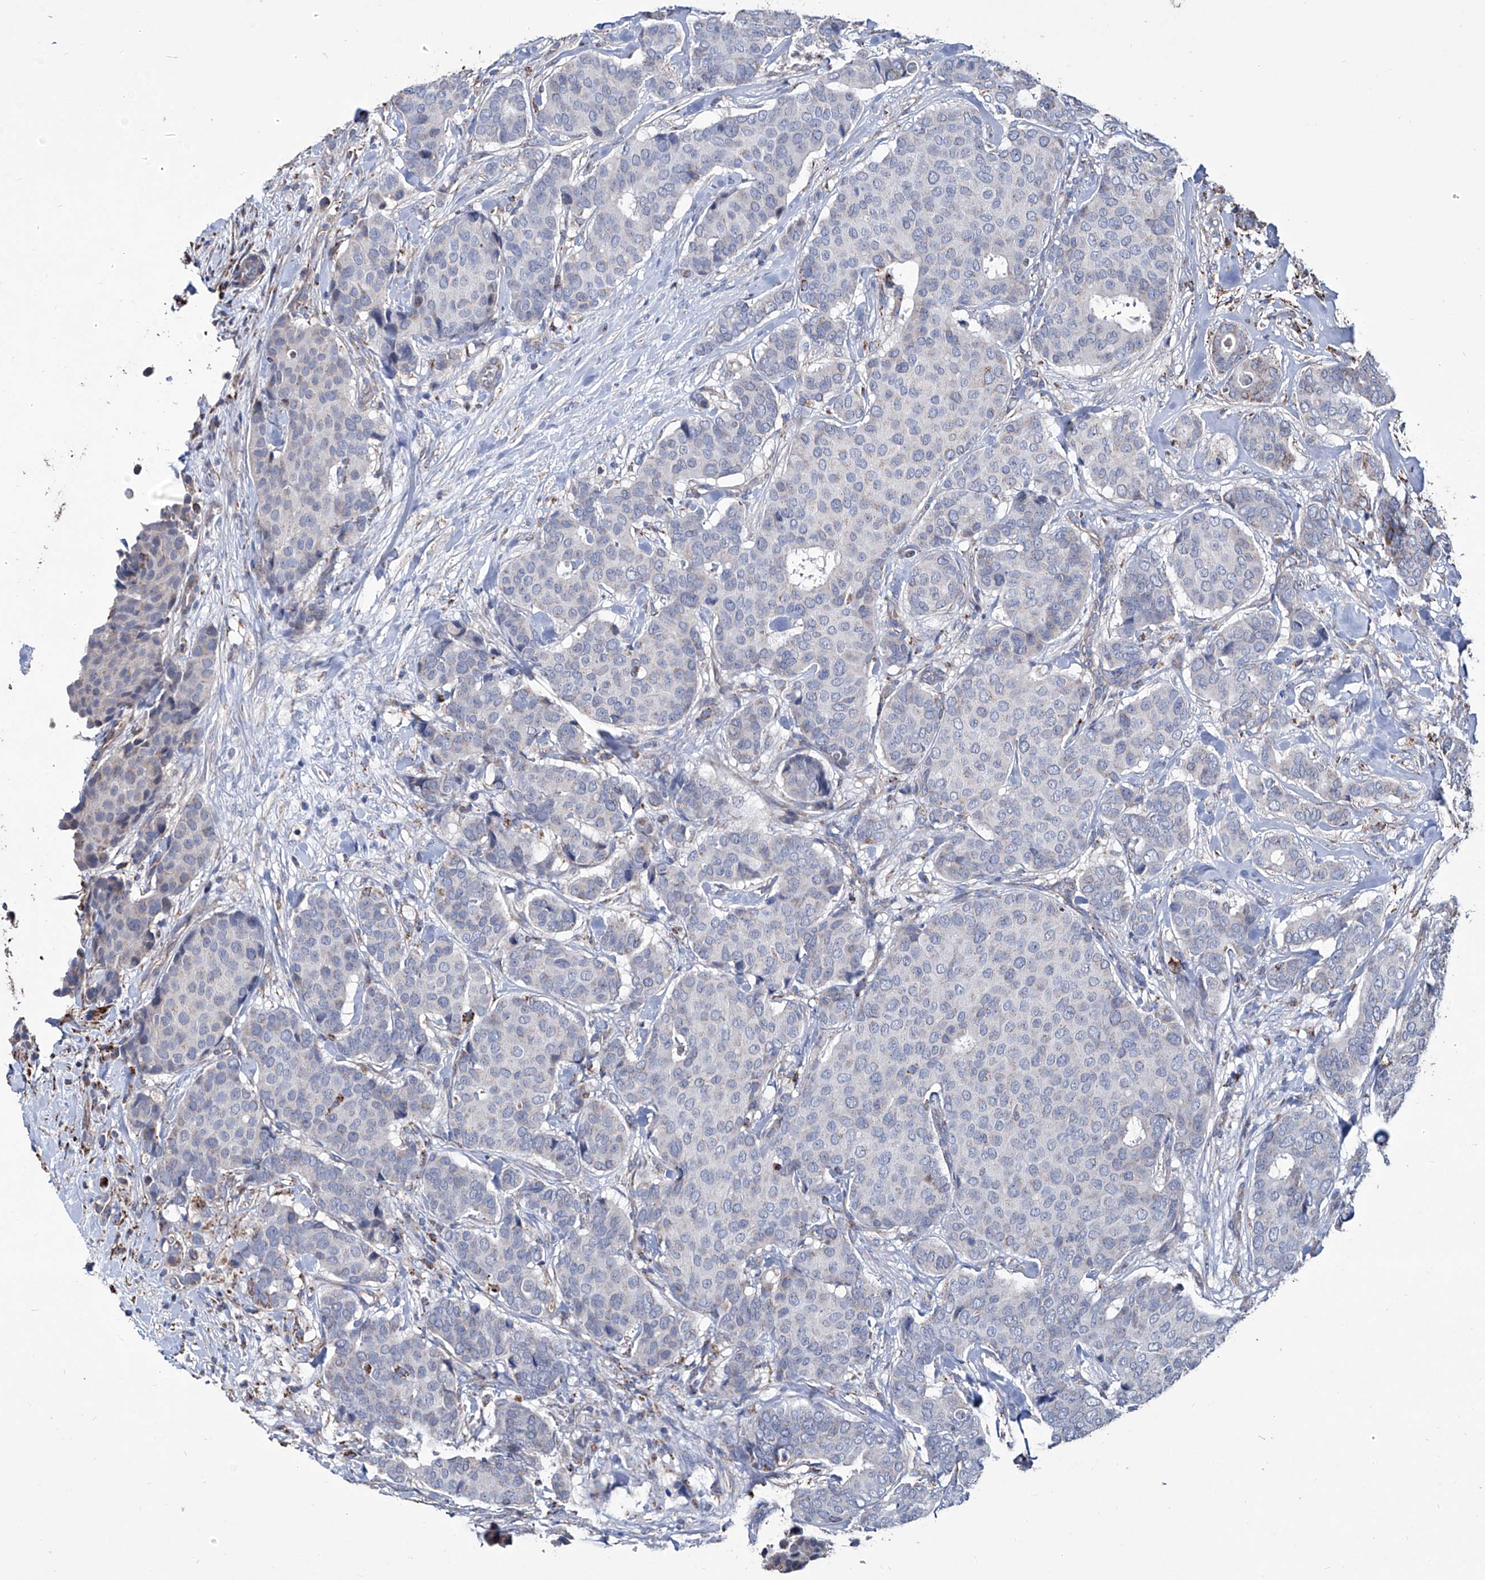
{"staining": {"intensity": "weak", "quantity": "<25%", "location": "cytoplasmic/membranous"}, "tissue": "breast cancer", "cell_type": "Tumor cells", "image_type": "cancer", "snomed": [{"axis": "morphology", "description": "Duct carcinoma"}, {"axis": "topography", "description": "Breast"}], "caption": "Immunohistochemistry micrograph of neoplastic tissue: breast cancer stained with DAB (3,3'-diaminobenzidine) reveals no significant protein staining in tumor cells.", "gene": "NHS", "patient": {"sex": "female", "age": 75}}